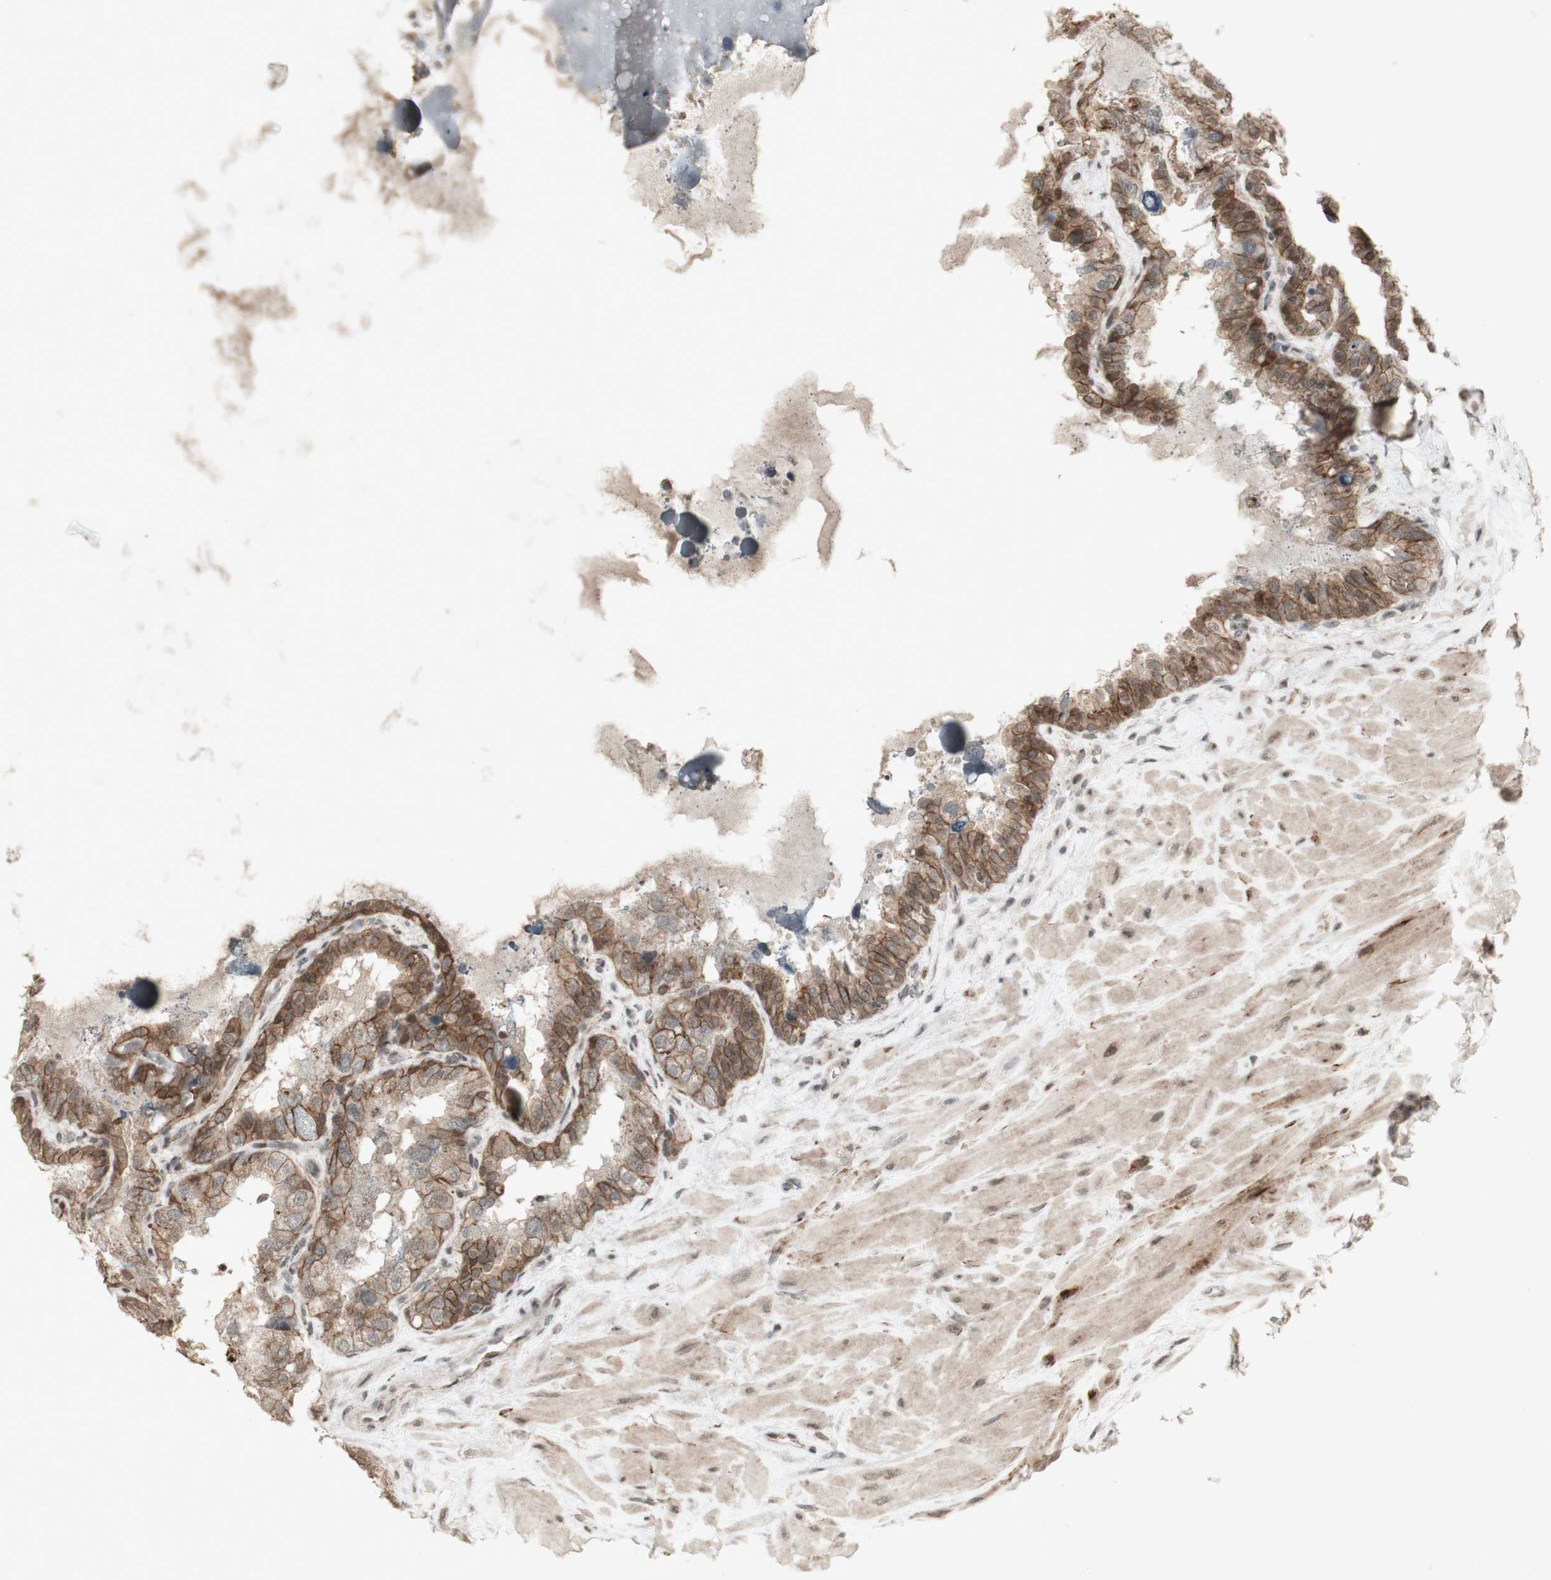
{"staining": {"intensity": "moderate", "quantity": ">75%", "location": "cytoplasmic/membranous"}, "tissue": "seminal vesicle", "cell_type": "Glandular cells", "image_type": "normal", "snomed": [{"axis": "morphology", "description": "Normal tissue, NOS"}, {"axis": "topography", "description": "Seminal veicle"}], "caption": "Normal seminal vesicle was stained to show a protein in brown. There is medium levels of moderate cytoplasmic/membranous staining in approximately >75% of glandular cells. The staining was performed using DAB, with brown indicating positive protein expression. Nuclei are stained blue with hematoxylin.", "gene": "PLXNA1", "patient": {"sex": "male", "age": 68}}